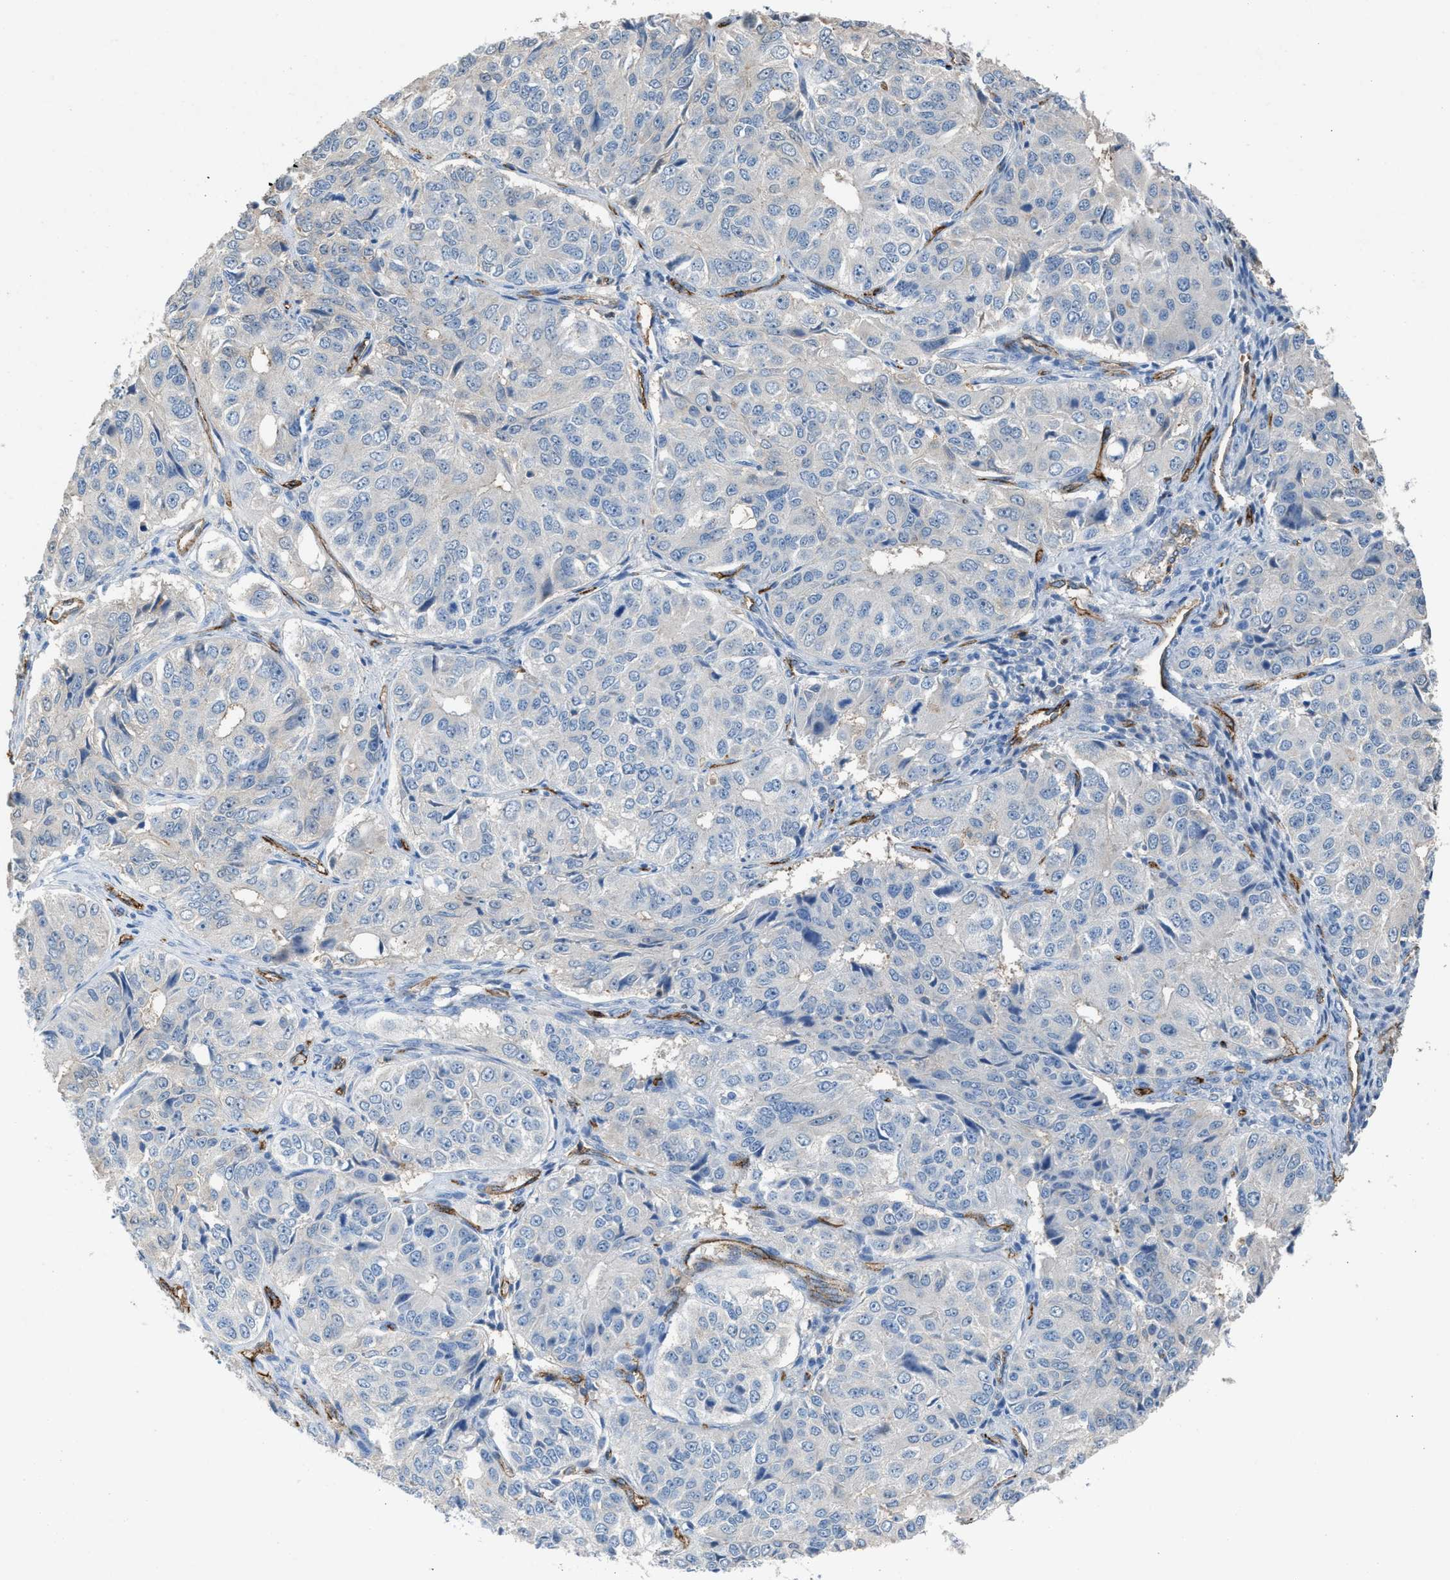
{"staining": {"intensity": "negative", "quantity": "none", "location": "none"}, "tissue": "ovarian cancer", "cell_type": "Tumor cells", "image_type": "cancer", "snomed": [{"axis": "morphology", "description": "Carcinoma, endometroid"}, {"axis": "topography", "description": "Ovary"}], "caption": "Tumor cells show no significant expression in ovarian endometroid carcinoma. The staining was performed using DAB to visualize the protein expression in brown, while the nuclei were stained in blue with hematoxylin (Magnification: 20x).", "gene": "DYSF", "patient": {"sex": "female", "age": 51}}